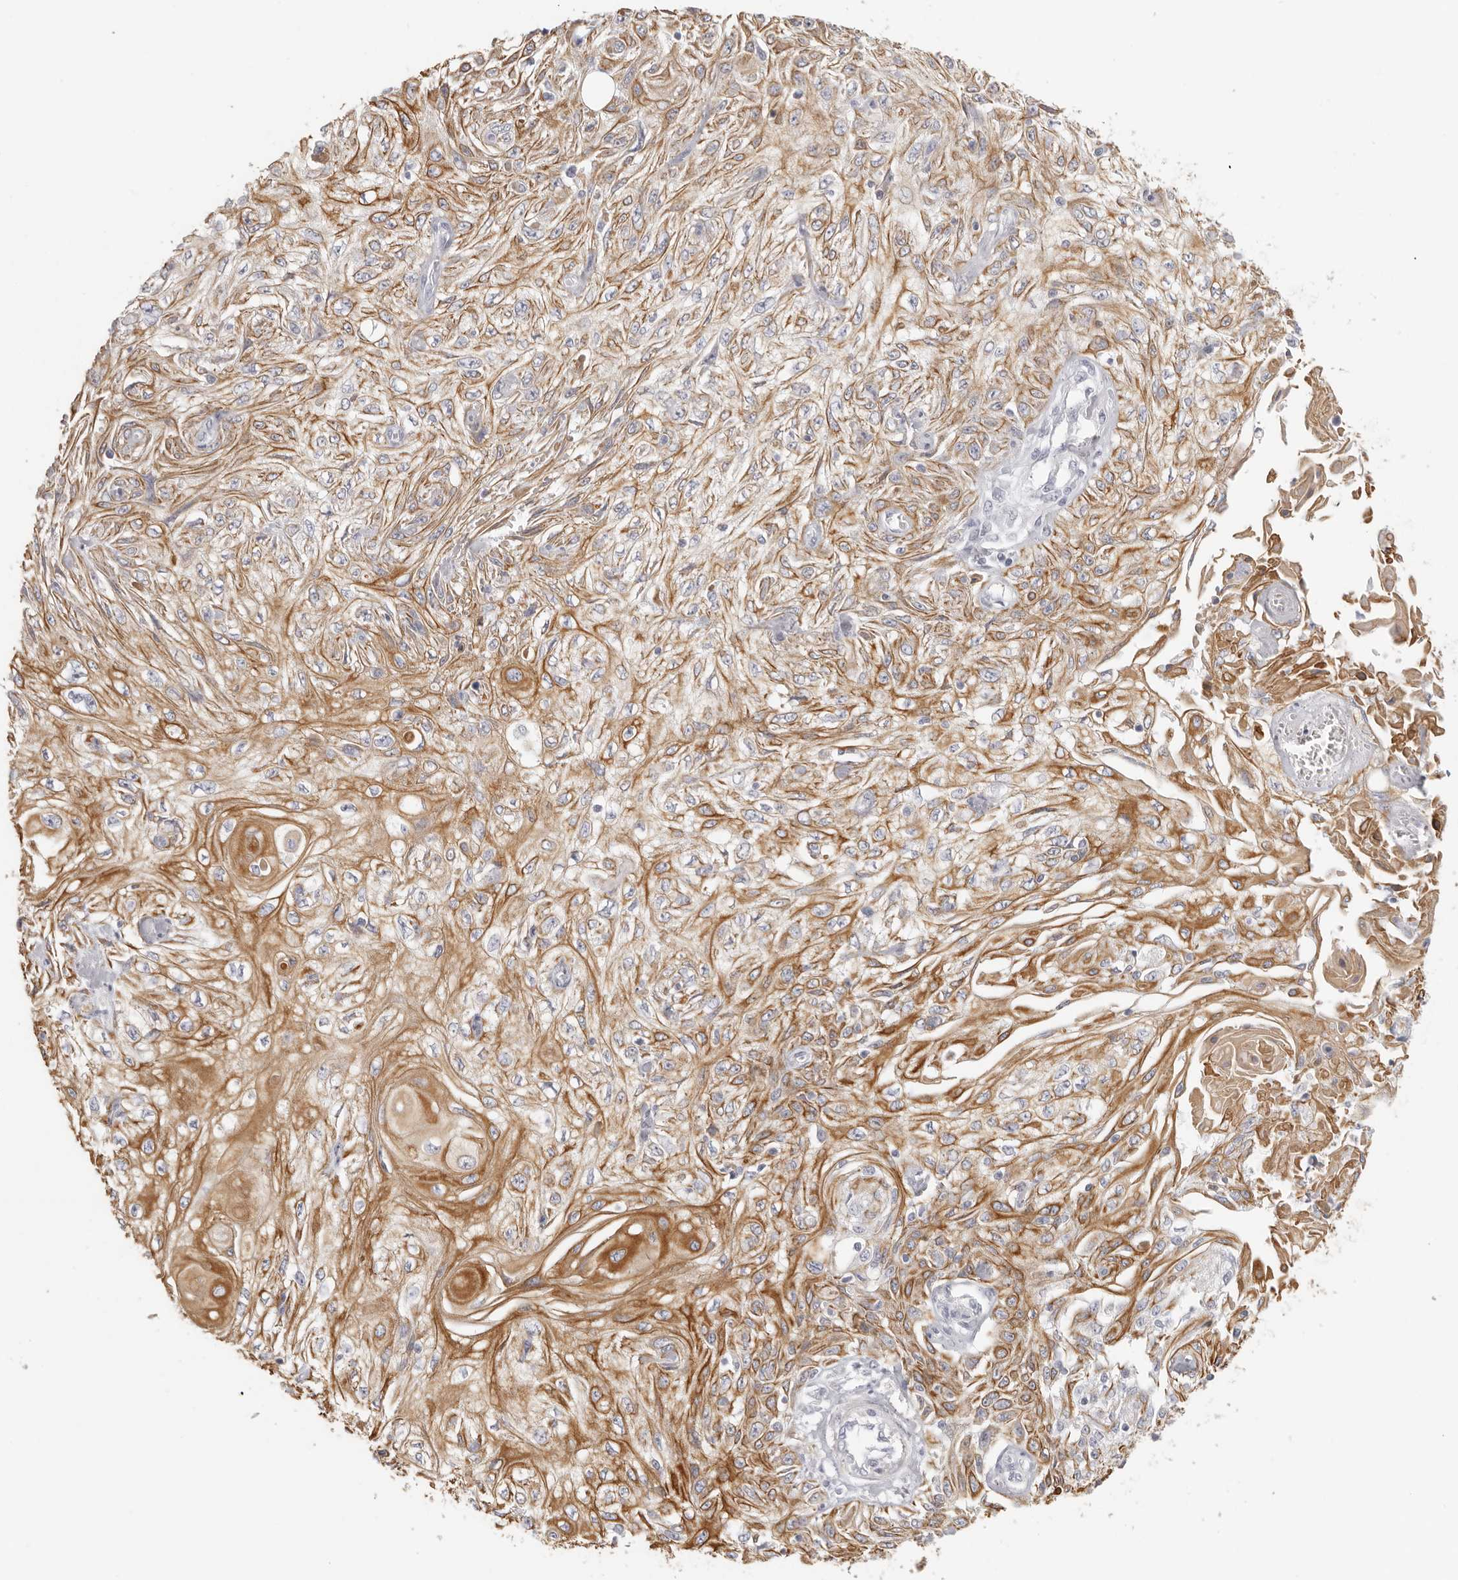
{"staining": {"intensity": "moderate", "quantity": ">75%", "location": "cytoplasmic/membranous"}, "tissue": "skin cancer", "cell_type": "Tumor cells", "image_type": "cancer", "snomed": [{"axis": "morphology", "description": "Squamous cell carcinoma, NOS"}, {"axis": "morphology", "description": "Squamous cell carcinoma, metastatic, NOS"}, {"axis": "topography", "description": "Skin"}, {"axis": "topography", "description": "Lymph node"}], "caption": "An immunohistochemistry image of tumor tissue is shown. Protein staining in brown highlights moderate cytoplasmic/membranous positivity in skin metastatic squamous cell carcinoma within tumor cells.", "gene": "RXFP1", "patient": {"sex": "male", "age": 75}}